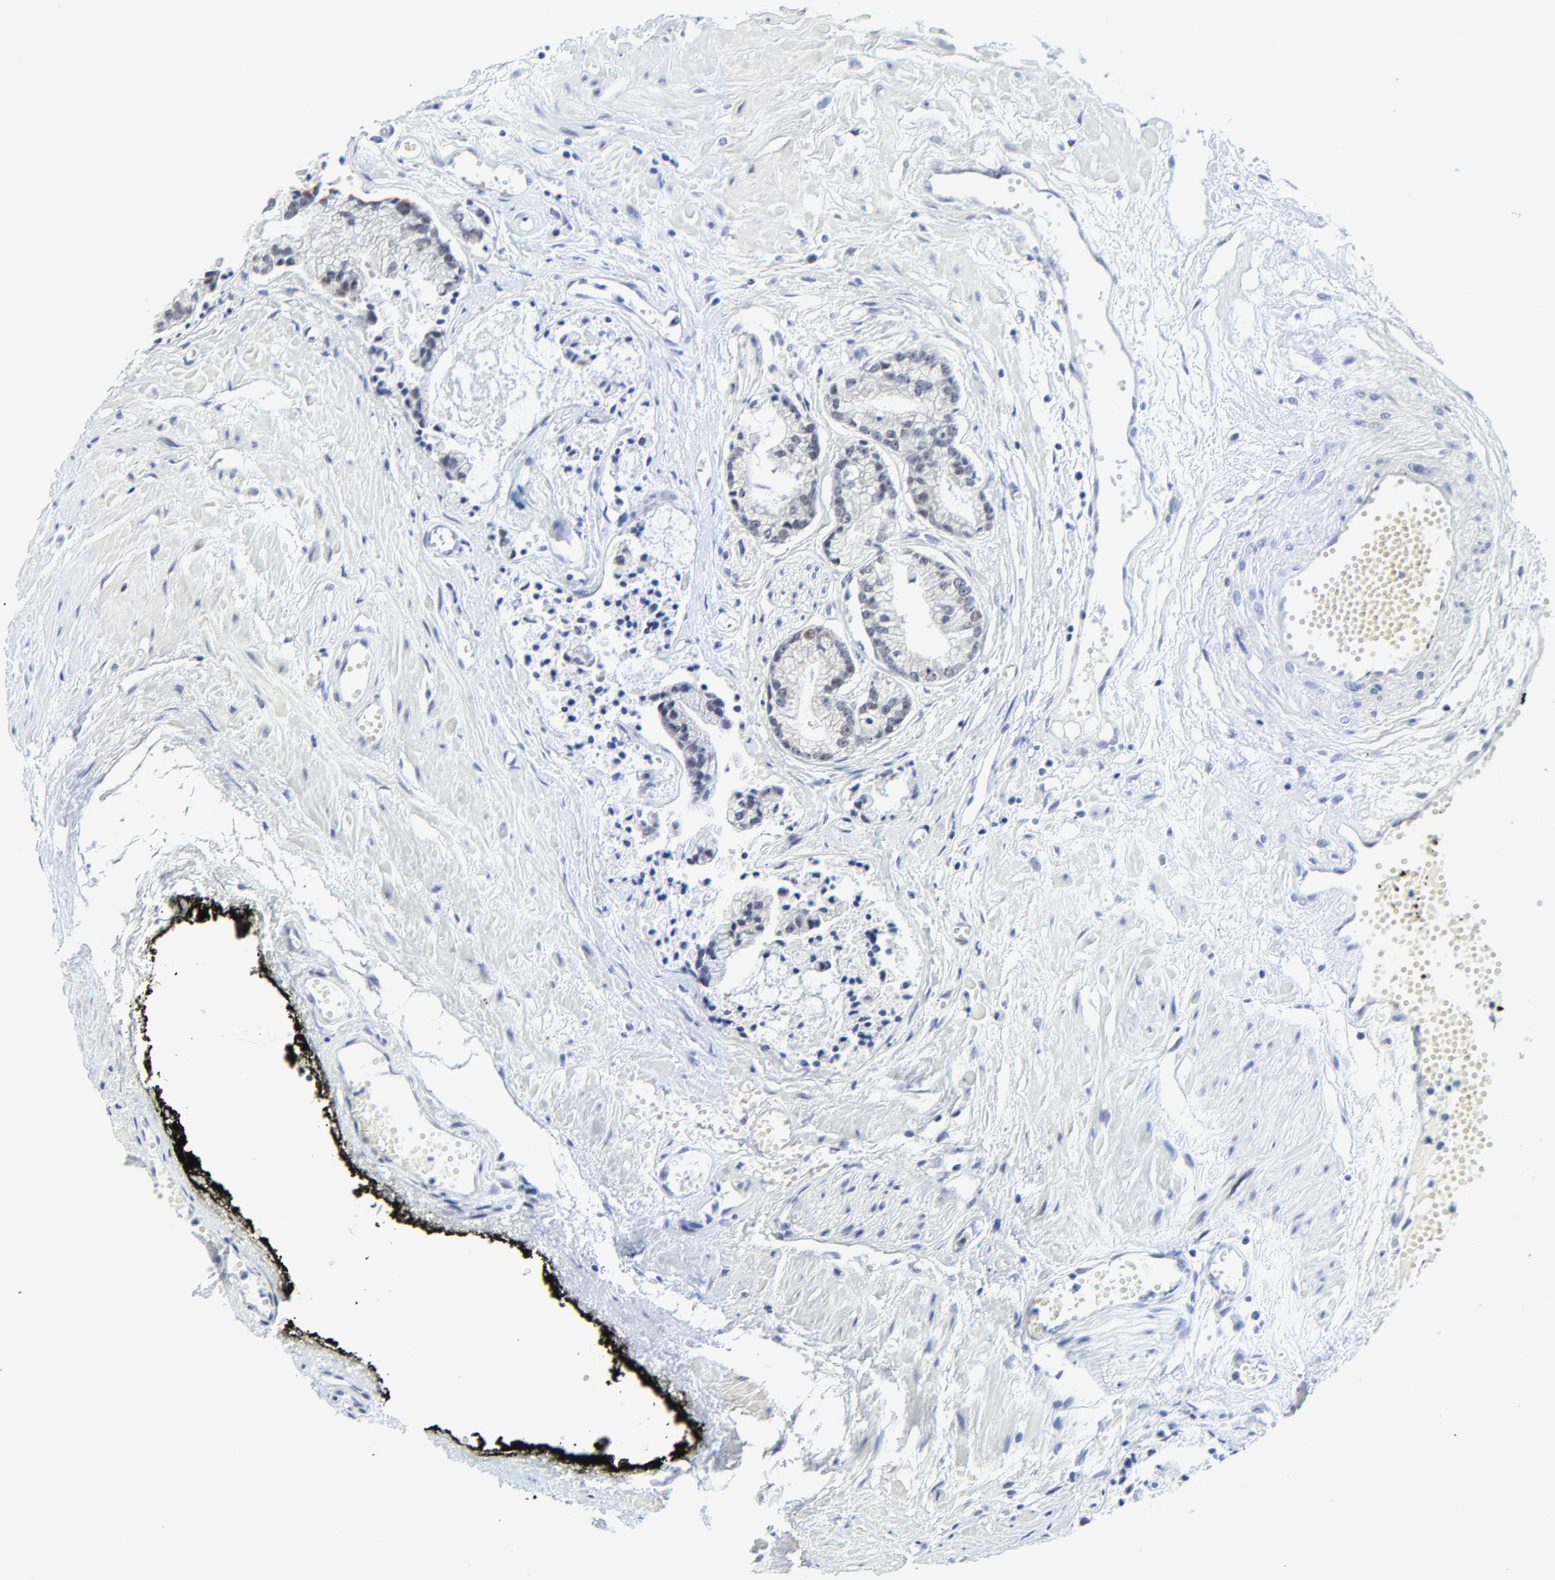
{"staining": {"intensity": "weak", "quantity": "<25%", "location": "nuclear"}, "tissue": "prostate cancer", "cell_type": "Tumor cells", "image_type": "cancer", "snomed": [{"axis": "morphology", "description": "Adenocarcinoma, High grade"}, {"axis": "topography", "description": "Prostate"}], "caption": "Immunohistochemical staining of human prostate cancer exhibits no significant staining in tumor cells.", "gene": "ZNF589", "patient": {"sex": "male", "age": 56}}